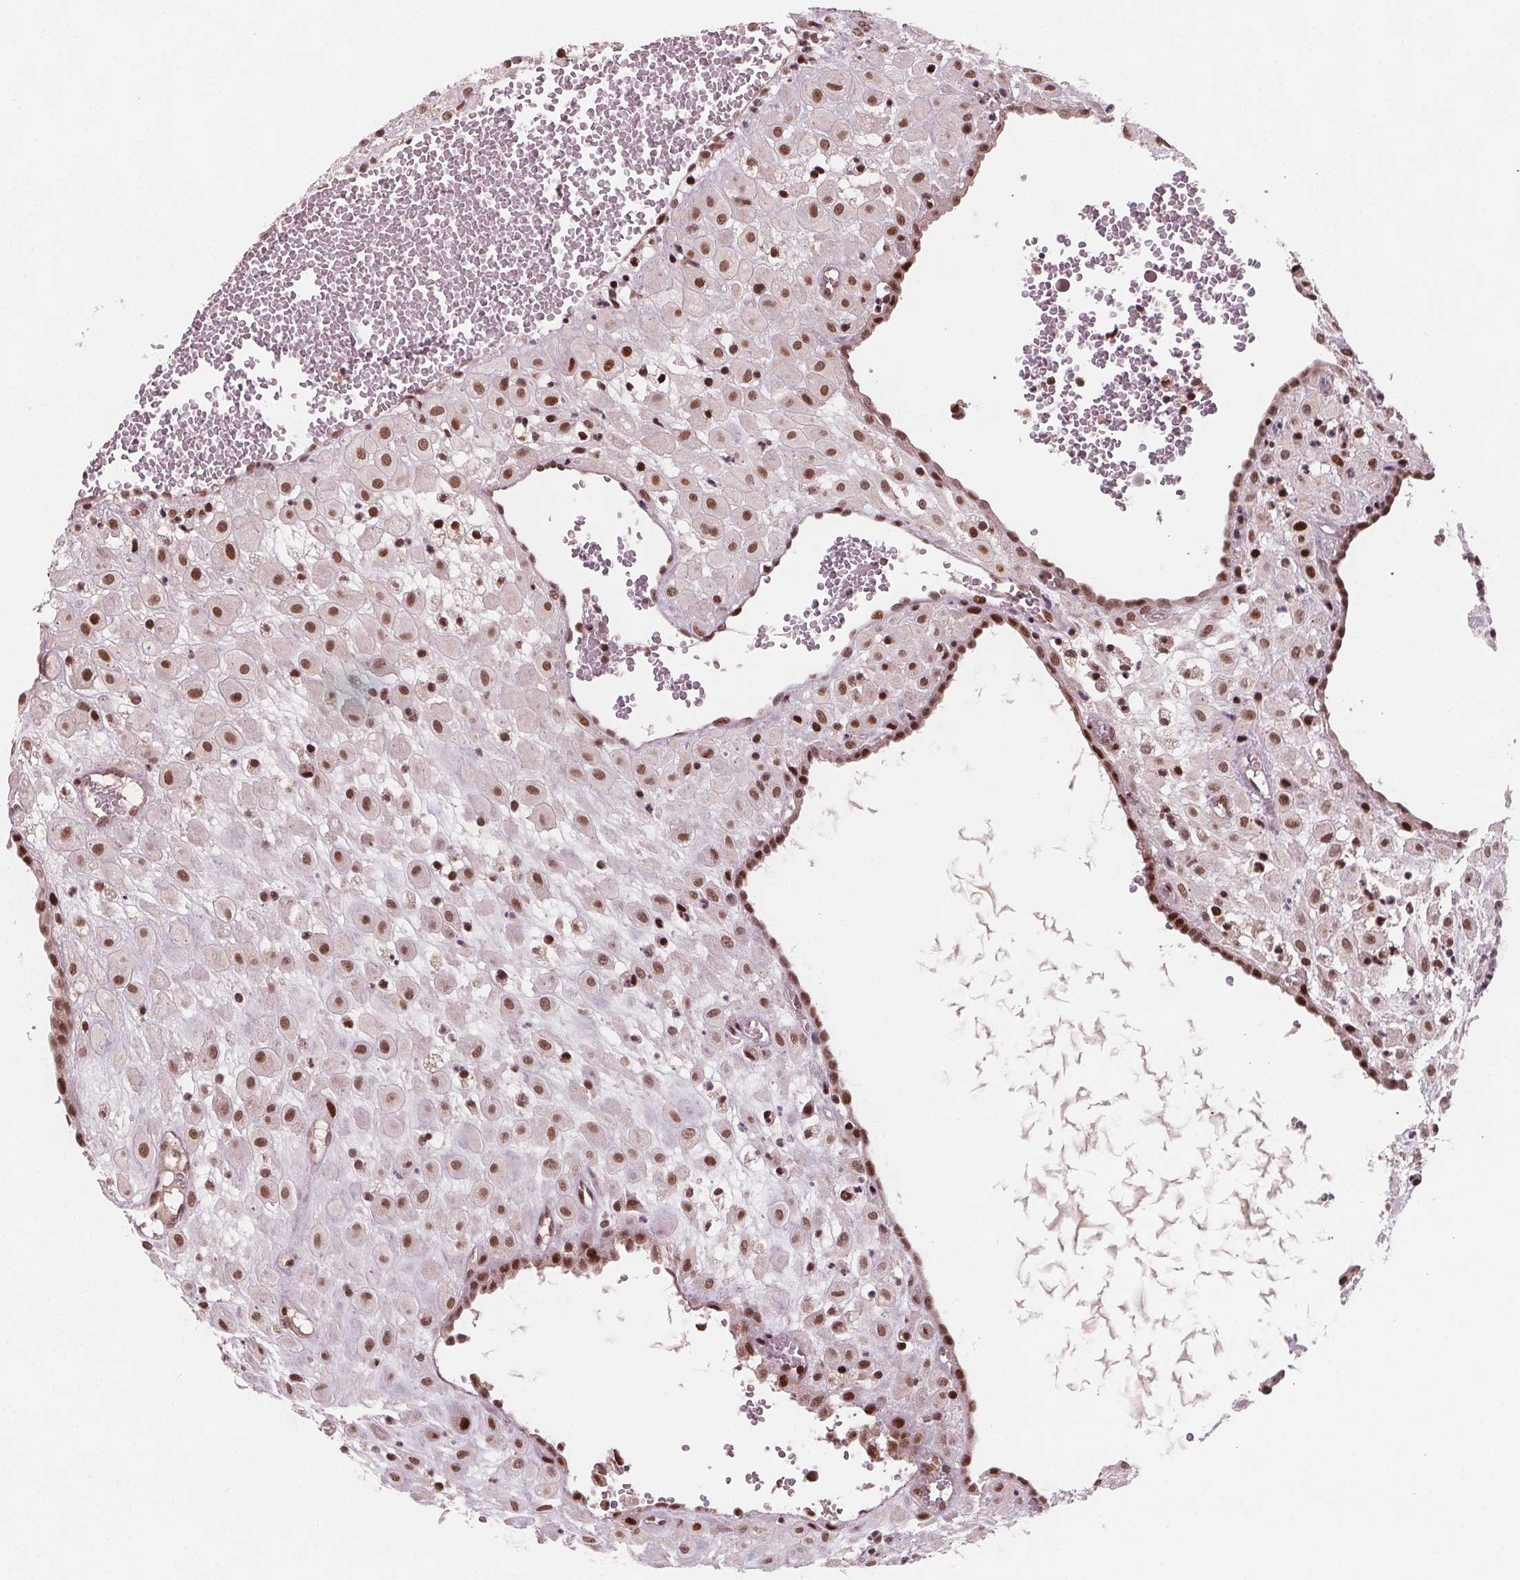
{"staining": {"intensity": "moderate", "quantity": ">75%", "location": "nuclear"}, "tissue": "placenta", "cell_type": "Decidual cells", "image_type": "normal", "snomed": [{"axis": "morphology", "description": "Normal tissue, NOS"}, {"axis": "topography", "description": "Placenta"}], "caption": "A medium amount of moderate nuclear staining is identified in about >75% of decidual cells in normal placenta.", "gene": "SNRNP35", "patient": {"sex": "female", "age": 24}}